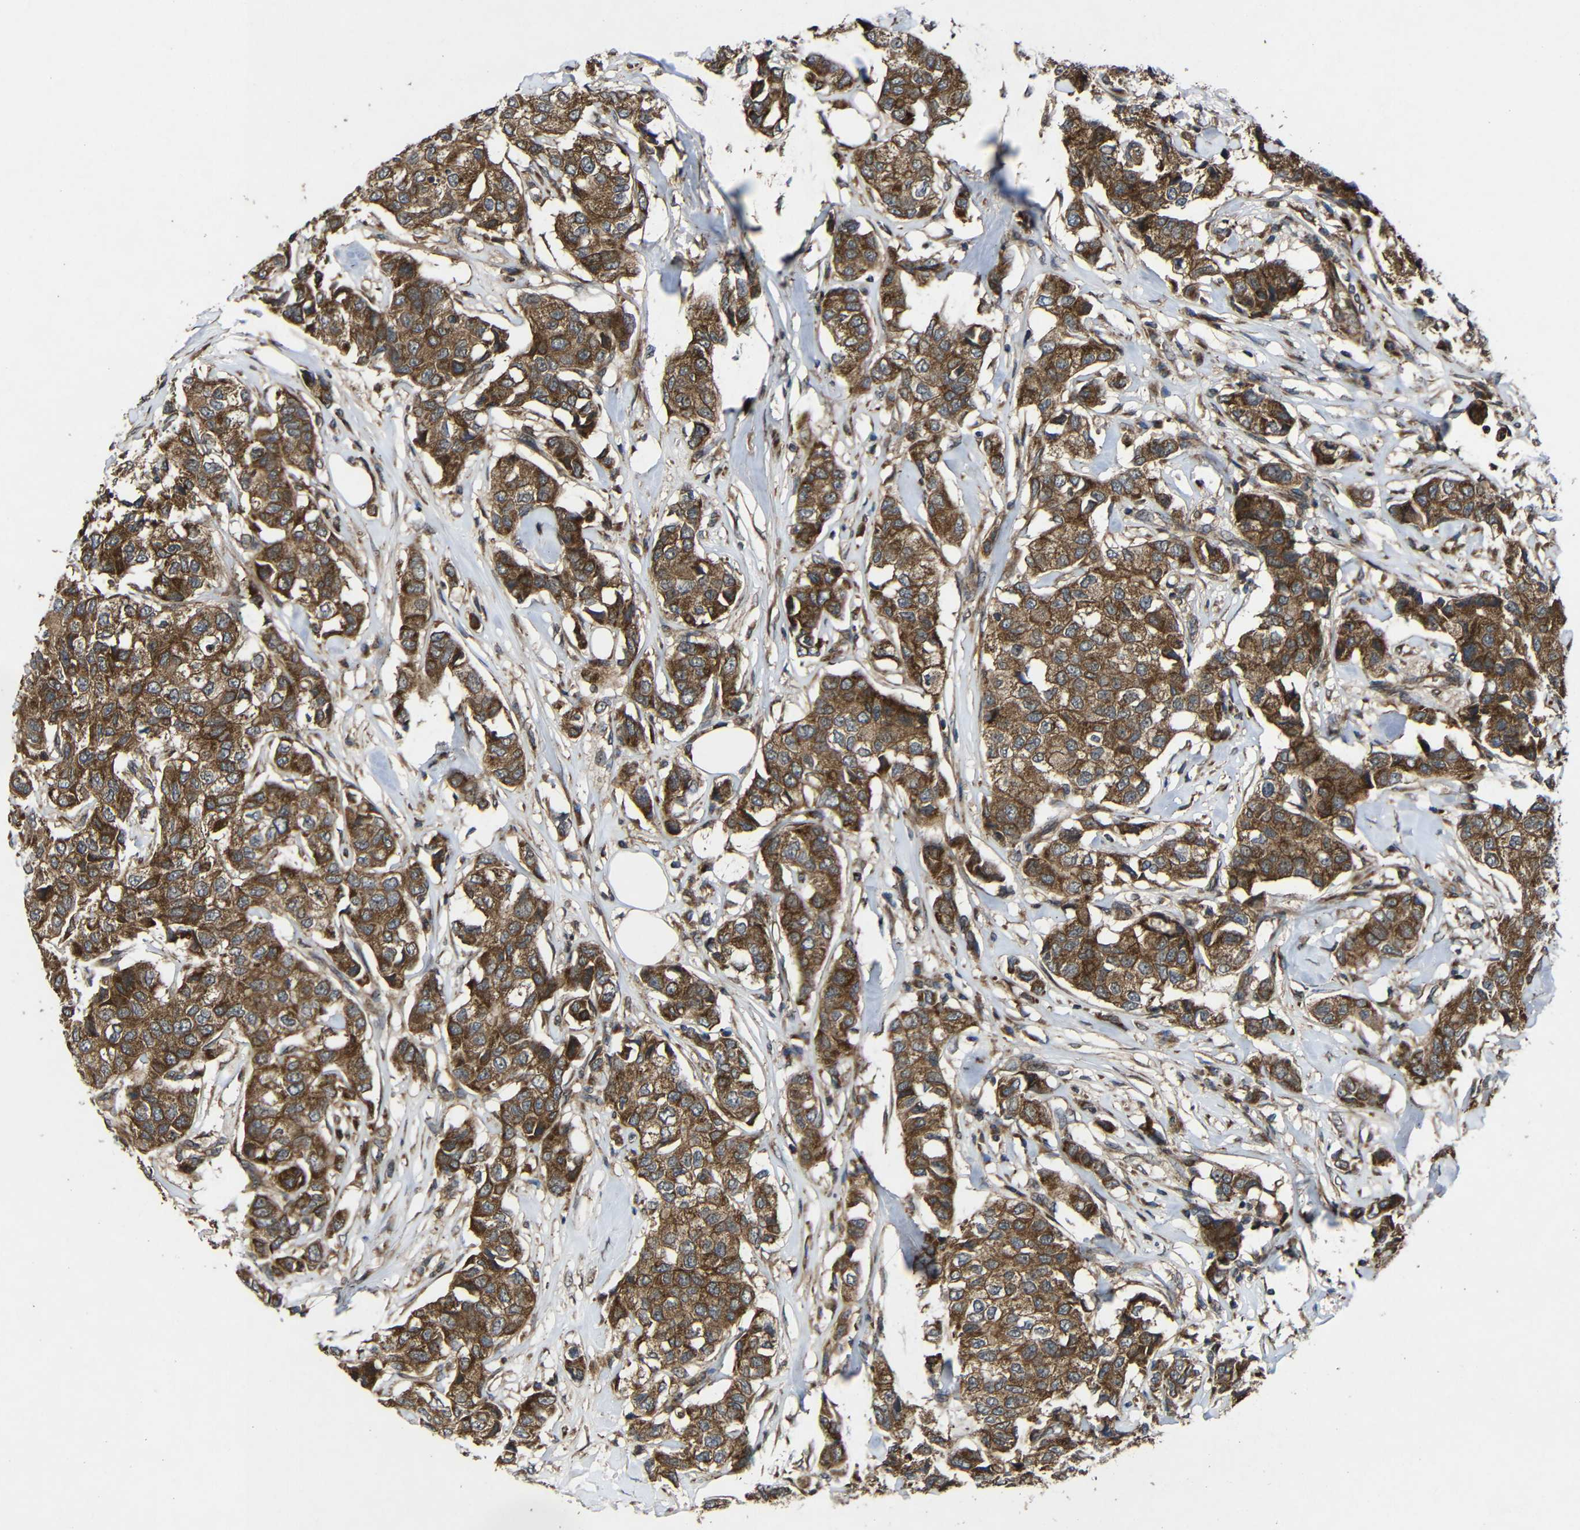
{"staining": {"intensity": "strong", "quantity": ">75%", "location": "cytoplasmic/membranous"}, "tissue": "breast cancer", "cell_type": "Tumor cells", "image_type": "cancer", "snomed": [{"axis": "morphology", "description": "Duct carcinoma"}, {"axis": "topography", "description": "Breast"}], "caption": "Intraductal carcinoma (breast) stained with immunohistochemistry (IHC) shows strong cytoplasmic/membranous staining in approximately >75% of tumor cells.", "gene": "C1GALT1", "patient": {"sex": "female", "age": 80}}